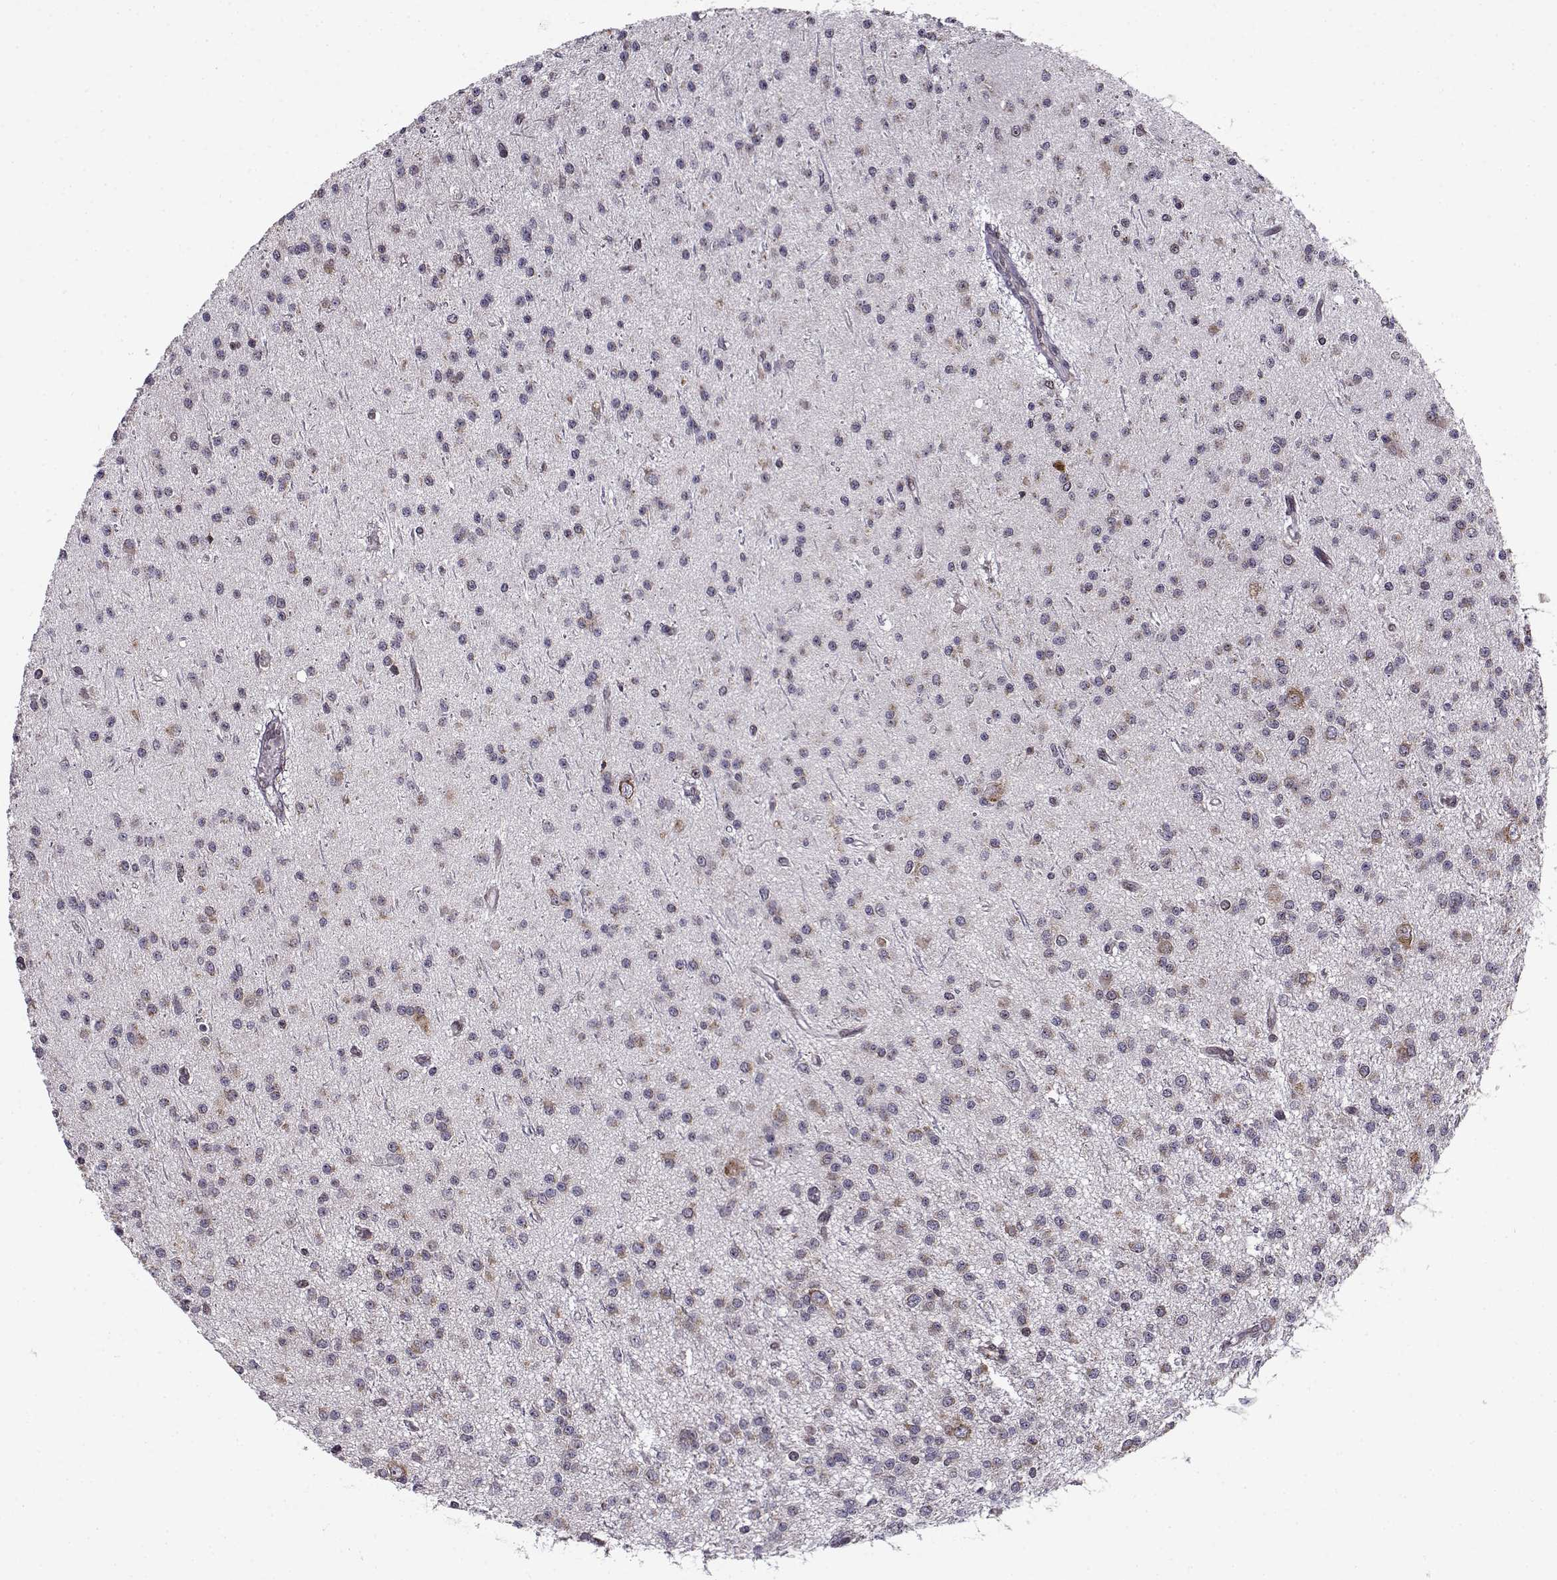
{"staining": {"intensity": "weak", "quantity": "<25%", "location": "cytoplasmic/membranous"}, "tissue": "glioma", "cell_type": "Tumor cells", "image_type": "cancer", "snomed": [{"axis": "morphology", "description": "Glioma, malignant, Low grade"}, {"axis": "topography", "description": "Brain"}], "caption": "Tumor cells show no significant protein positivity in malignant glioma (low-grade).", "gene": "RPL31", "patient": {"sex": "male", "age": 27}}